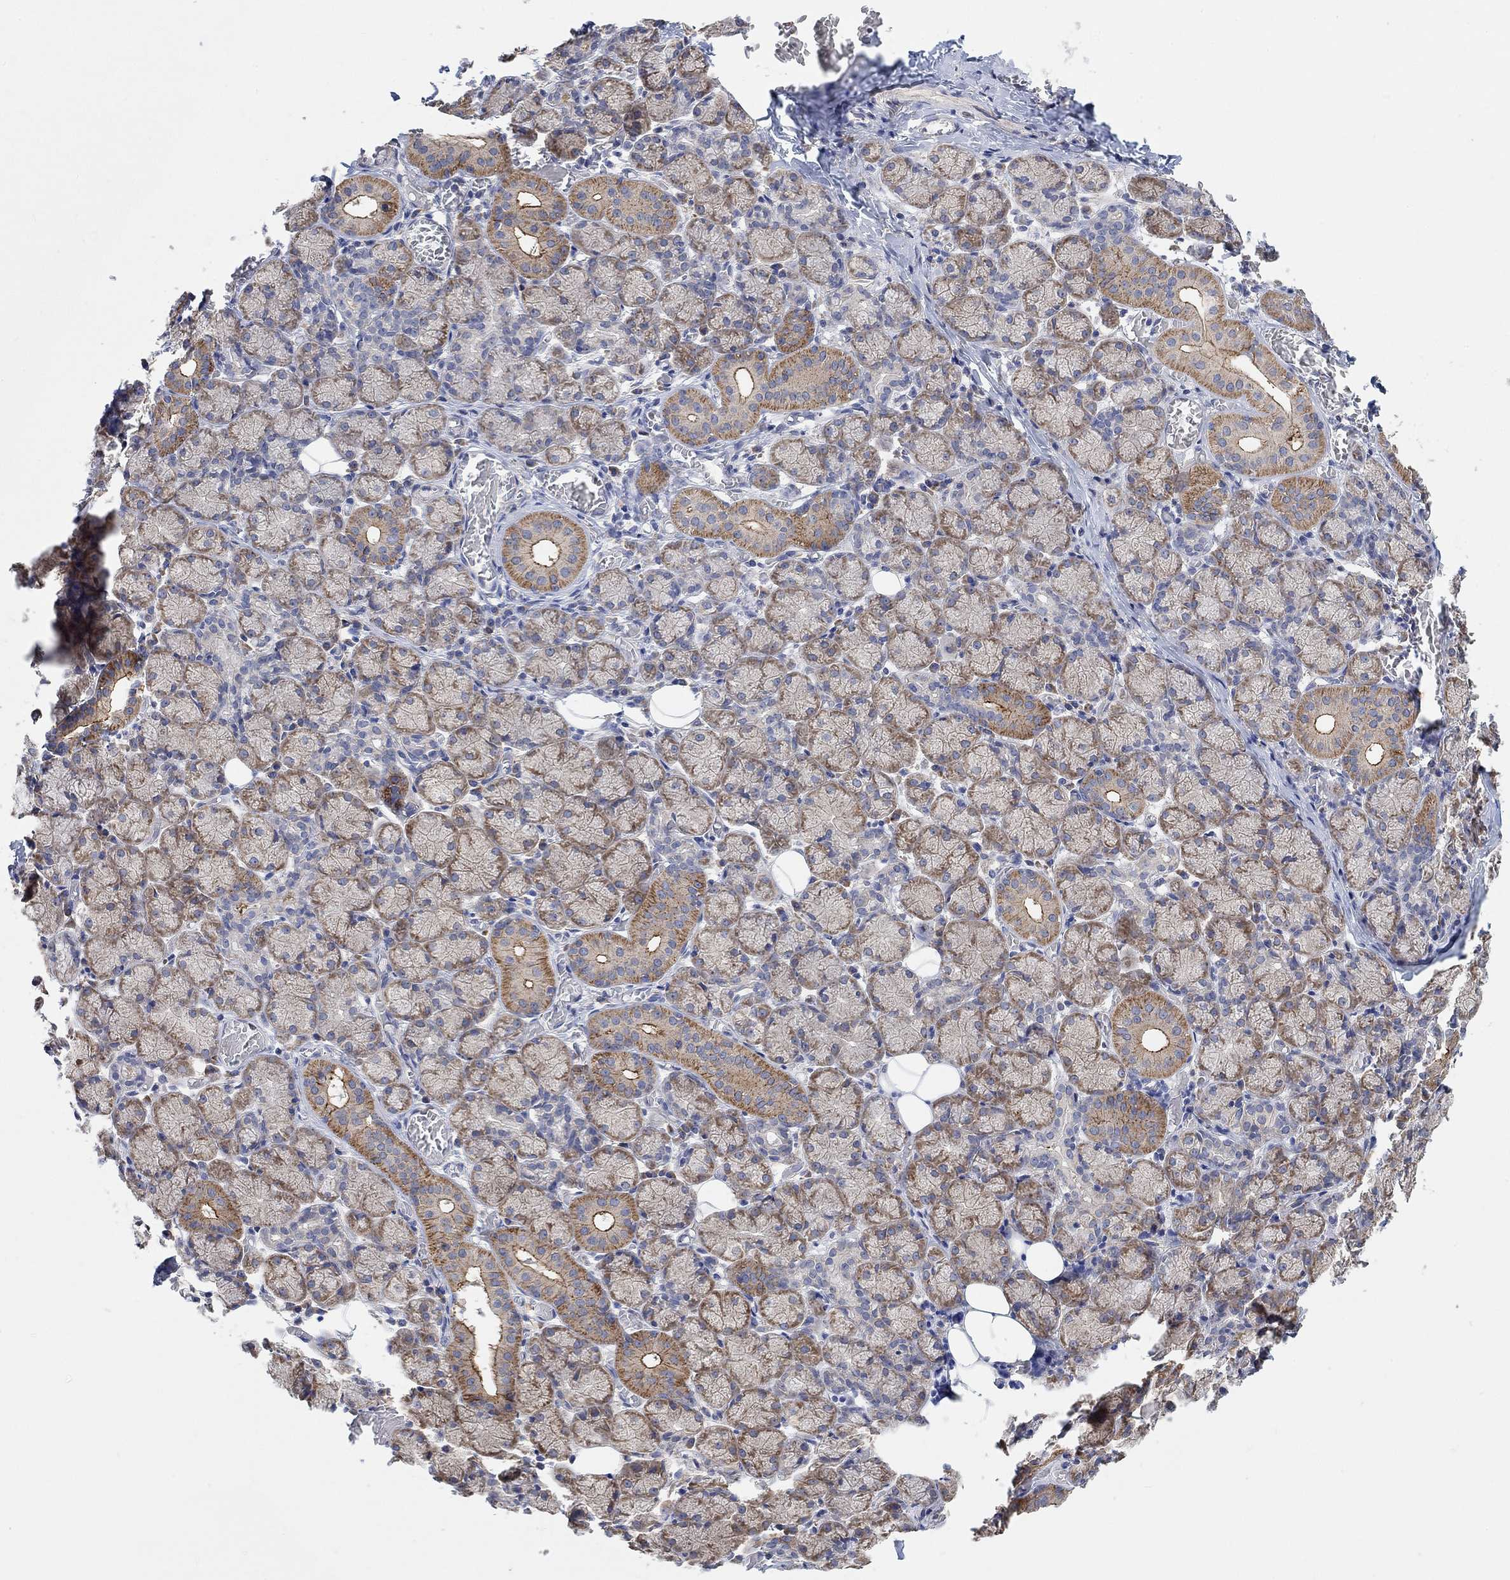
{"staining": {"intensity": "strong", "quantity": "<25%", "location": "cytoplasmic/membranous"}, "tissue": "salivary gland", "cell_type": "Glandular cells", "image_type": "normal", "snomed": [{"axis": "morphology", "description": "Normal tissue, NOS"}, {"axis": "topography", "description": "Salivary gland"}, {"axis": "topography", "description": "Peripheral nerve tissue"}], "caption": "Brown immunohistochemical staining in normal human salivary gland displays strong cytoplasmic/membranous staining in approximately <25% of glandular cells. Immunohistochemistry stains the protein of interest in brown and the nuclei are stained blue.", "gene": "SYT16", "patient": {"sex": "female", "age": 24}}